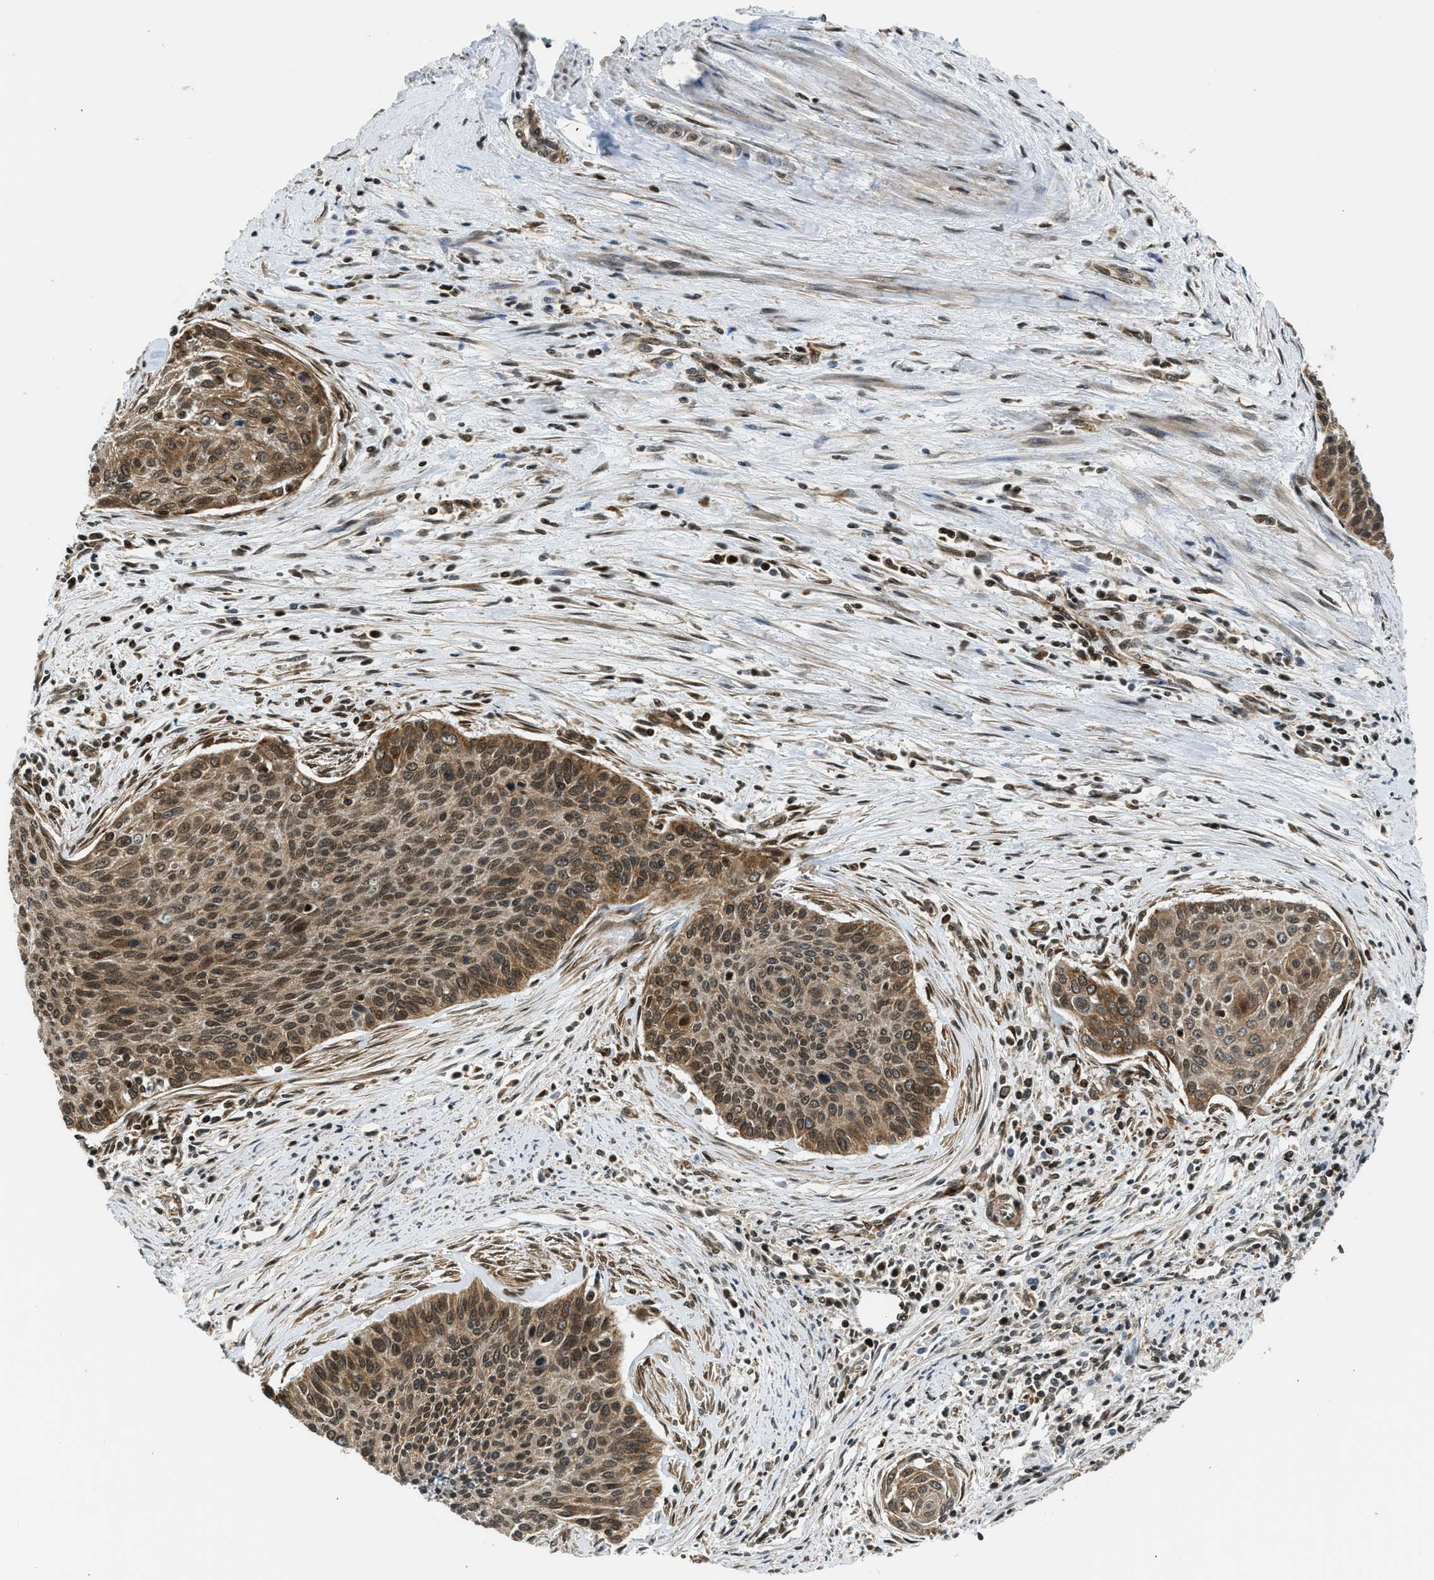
{"staining": {"intensity": "moderate", "quantity": ">75%", "location": "cytoplasmic/membranous,nuclear"}, "tissue": "cervical cancer", "cell_type": "Tumor cells", "image_type": "cancer", "snomed": [{"axis": "morphology", "description": "Squamous cell carcinoma, NOS"}, {"axis": "topography", "description": "Cervix"}], "caption": "This is an image of IHC staining of cervical cancer, which shows moderate staining in the cytoplasmic/membranous and nuclear of tumor cells.", "gene": "RETREG3", "patient": {"sex": "female", "age": 55}}